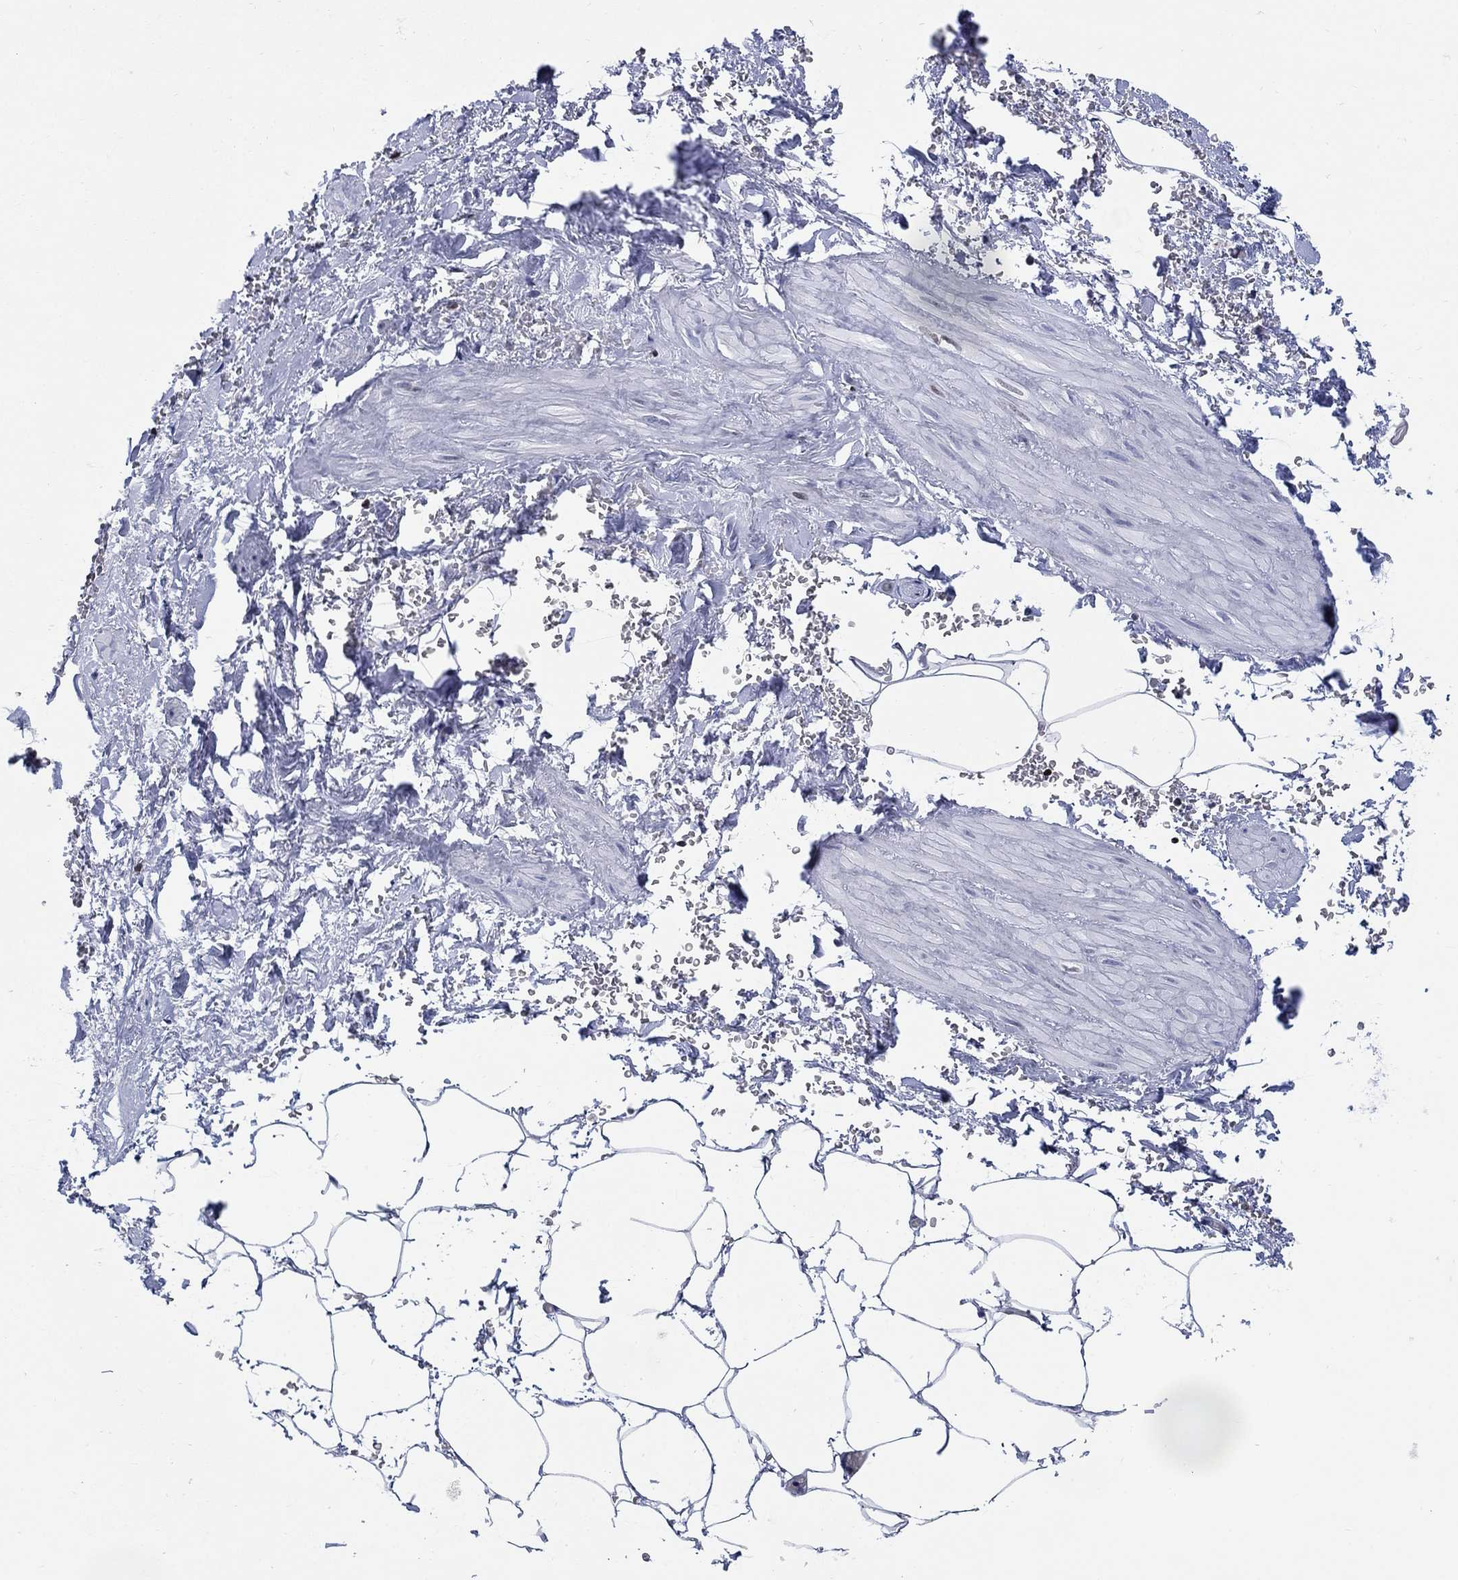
{"staining": {"intensity": "negative", "quantity": "none", "location": "none"}, "tissue": "adipose tissue", "cell_type": "Adipocytes", "image_type": "normal", "snomed": [{"axis": "morphology", "description": "Normal tissue, NOS"}, {"axis": "topography", "description": "Soft tissue"}, {"axis": "topography", "description": "Adipose tissue"}, {"axis": "topography", "description": "Vascular tissue"}, {"axis": "topography", "description": "Peripheral nerve tissue"}], "caption": "DAB (3,3'-diaminobenzidine) immunohistochemical staining of unremarkable adipose tissue demonstrates no significant staining in adipocytes. (DAB (3,3'-diaminobenzidine) IHC, high magnification).", "gene": "HMGA1", "patient": {"sex": "male", "age": 68}}